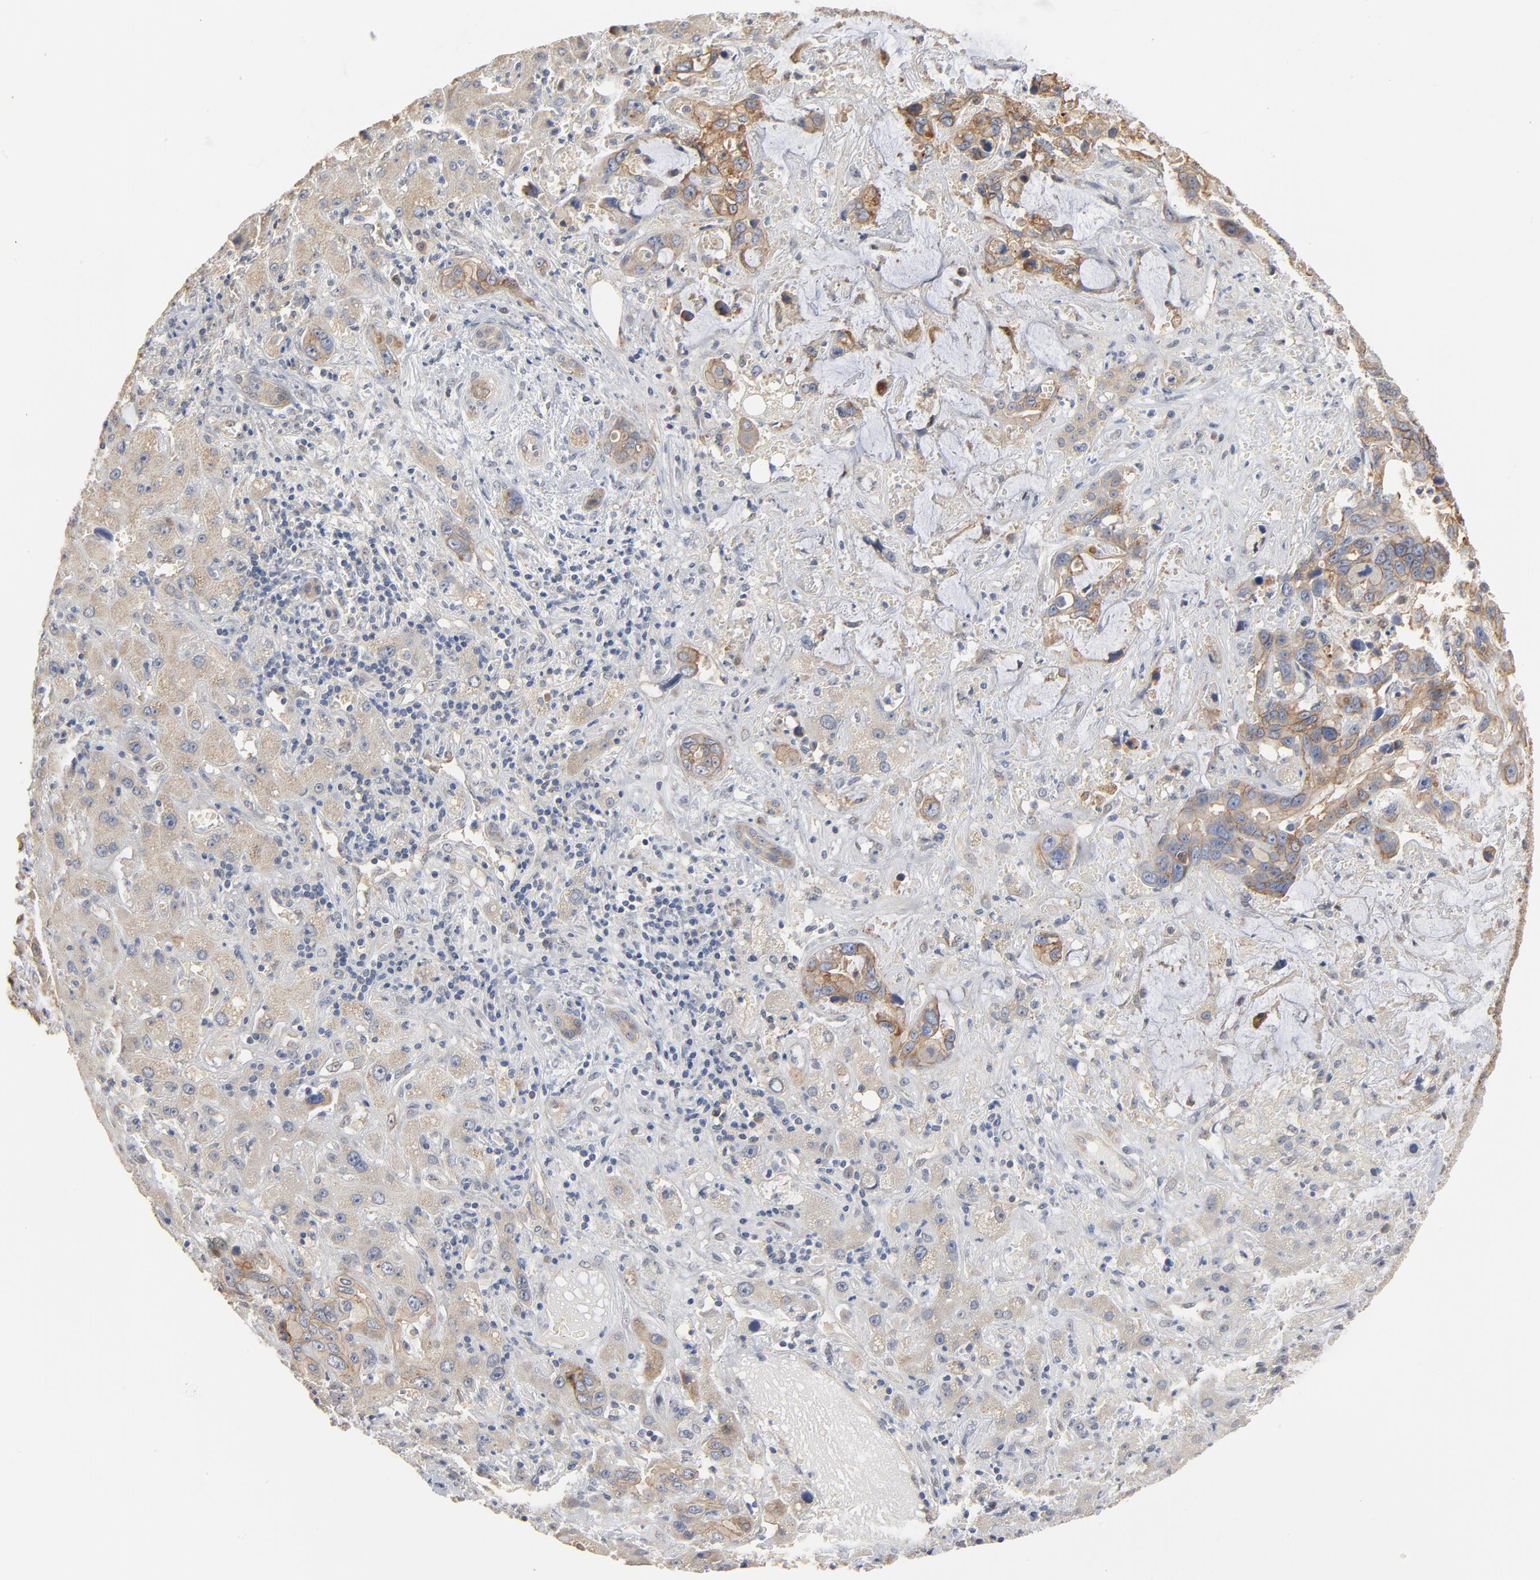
{"staining": {"intensity": "moderate", "quantity": ">75%", "location": "cytoplasmic/membranous"}, "tissue": "liver cancer", "cell_type": "Tumor cells", "image_type": "cancer", "snomed": [{"axis": "morphology", "description": "Cholangiocarcinoma"}, {"axis": "topography", "description": "Liver"}], "caption": "This photomicrograph shows immunohistochemistry staining of liver cholangiocarcinoma, with medium moderate cytoplasmic/membranous staining in approximately >75% of tumor cells.", "gene": "EPCAM", "patient": {"sex": "female", "age": 65}}